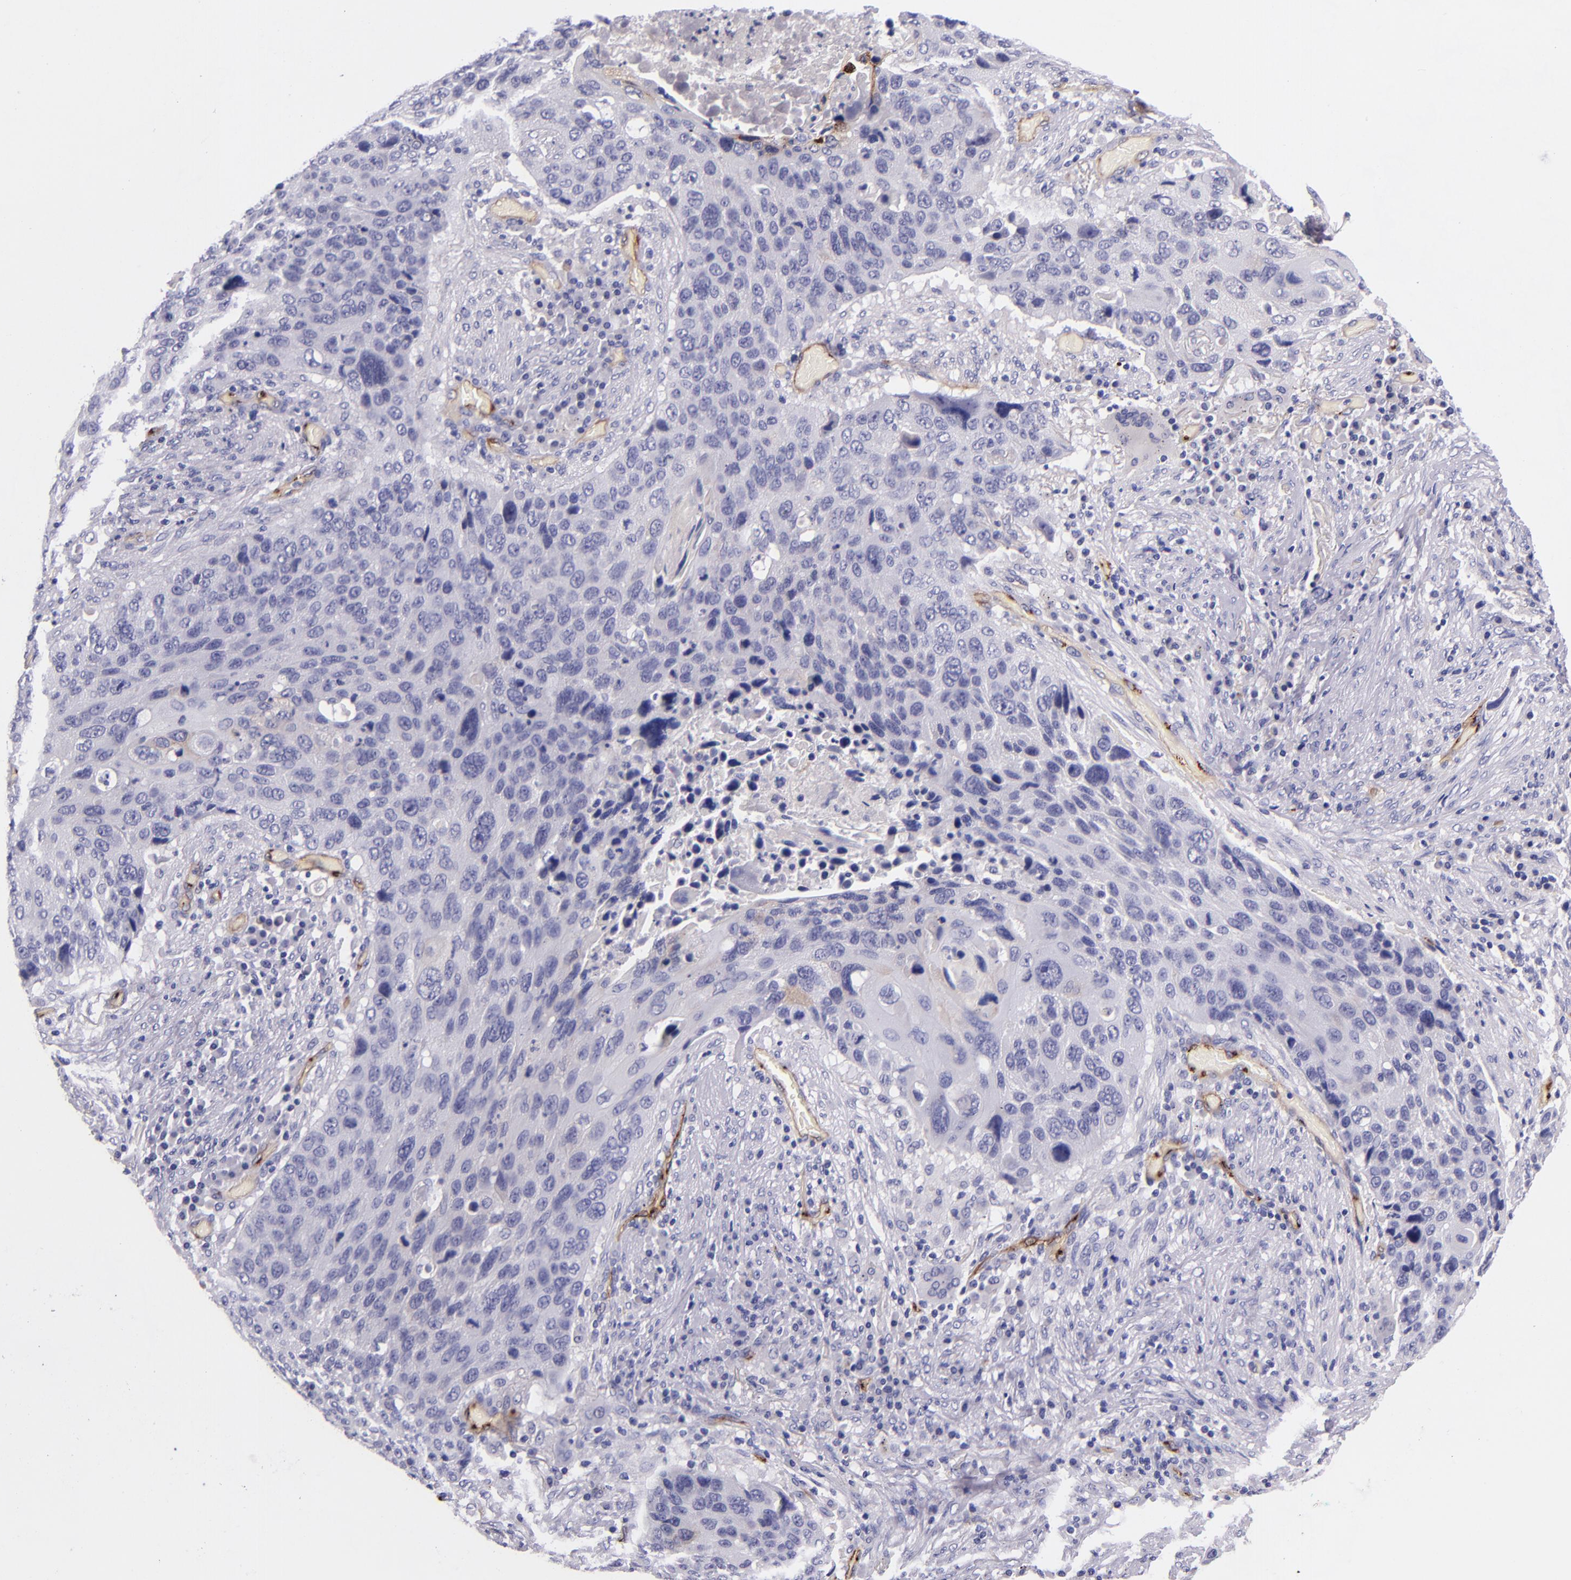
{"staining": {"intensity": "negative", "quantity": "none", "location": "none"}, "tissue": "lung cancer", "cell_type": "Tumor cells", "image_type": "cancer", "snomed": [{"axis": "morphology", "description": "Squamous cell carcinoma, NOS"}, {"axis": "topography", "description": "Lung"}], "caption": "Human lung cancer (squamous cell carcinoma) stained for a protein using immunohistochemistry exhibits no expression in tumor cells.", "gene": "NOS3", "patient": {"sex": "male", "age": 68}}